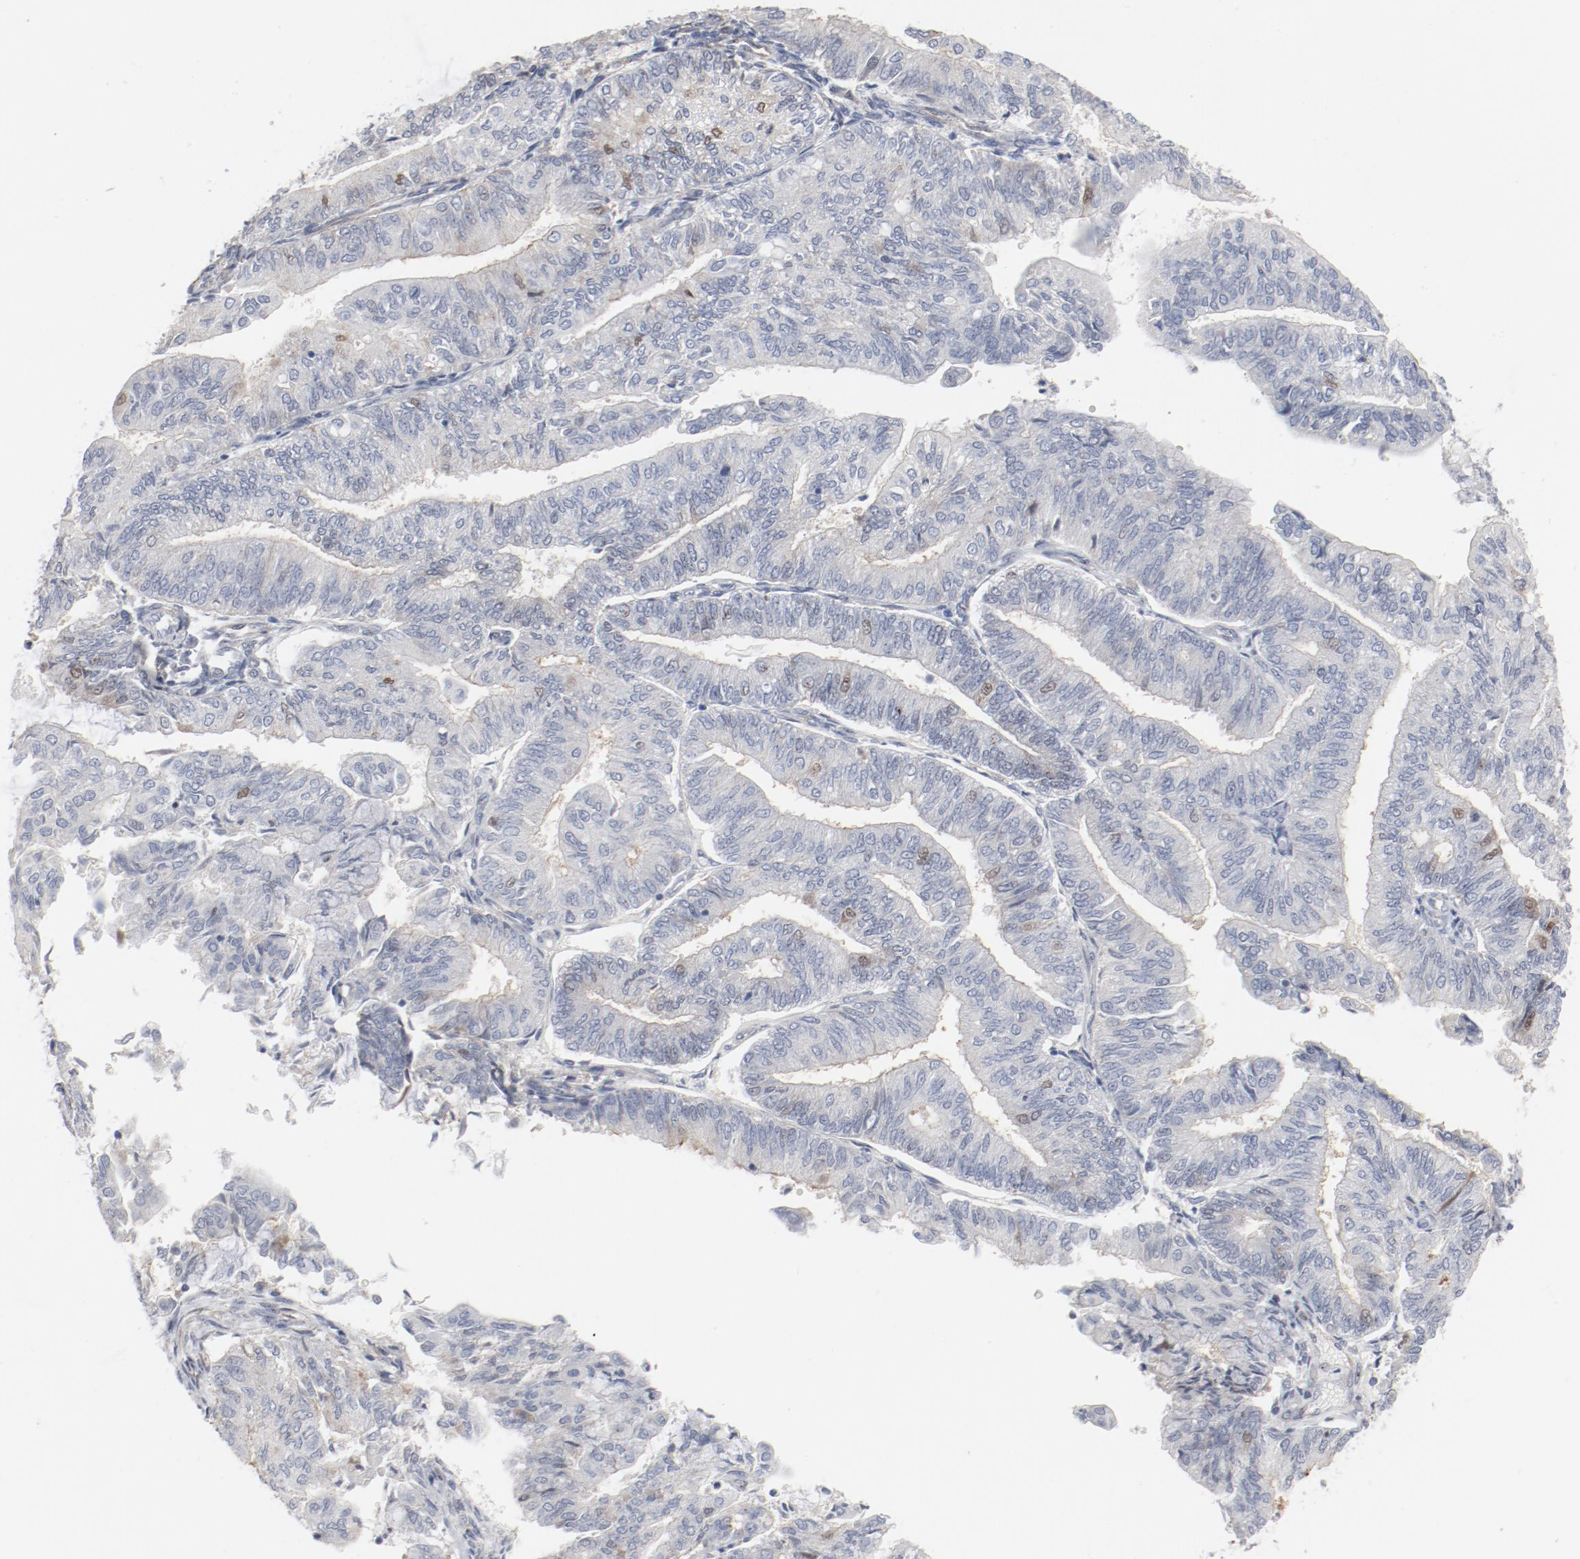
{"staining": {"intensity": "moderate", "quantity": "25%-75%", "location": "nuclear"}, "tissue": "endometrial cancer", "cell_type": "Tumor cells", "image_type": "cancer", "snomed": [{"axis": "morphology", "description": "Adenocarcinoma, NOS"}, {"axis": "topography", "description": "Endometrium"}], "caption": "Immunohistochemistry of endometrial adenocarcinoma displays medium levels of moderate nuclear positivity in approximately 25%-75% of tumor cells.", "gene": "CDK1", "patient": {"sex": "female", "age": 59}}